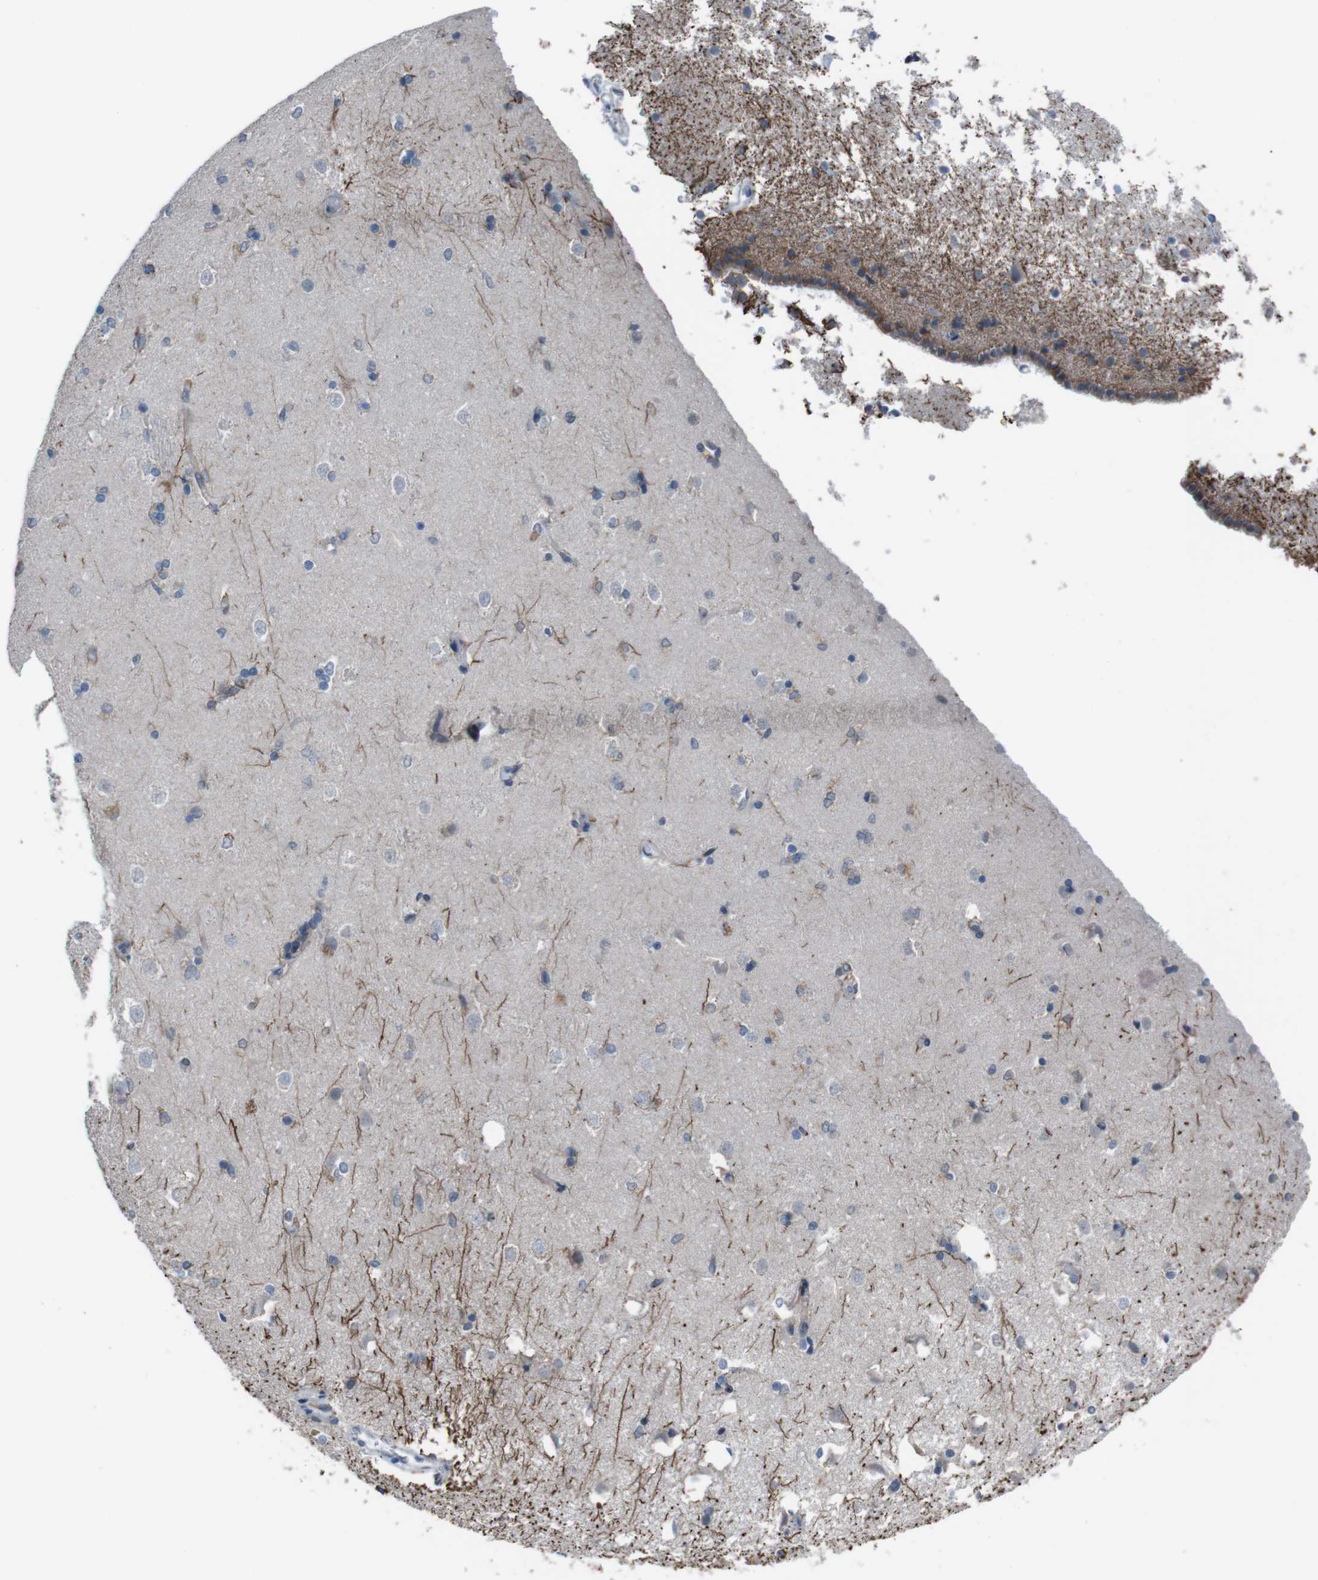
{"staining": {"intensity": "moderate", "quantity": "<25%", "location": "cytoplasmic/membranous"}, "tissue": "caudate", "cell_type": "Glial cells", "image_type": "normal", "snomed": [{"axis": "morphology", "description": "Normal tissue, NOS"}, {"axis": "topography", "description": "Lateral ventricle wall"}], "caption": "An immunohistochemistry histopathology image of normal tissue is shown. Protein staining in brown labels moderate cytoplasmic/membranous positivity in caudate within glial cells.", "gene": "CDH22", "patient": {"sex": "female", "age": 19}}